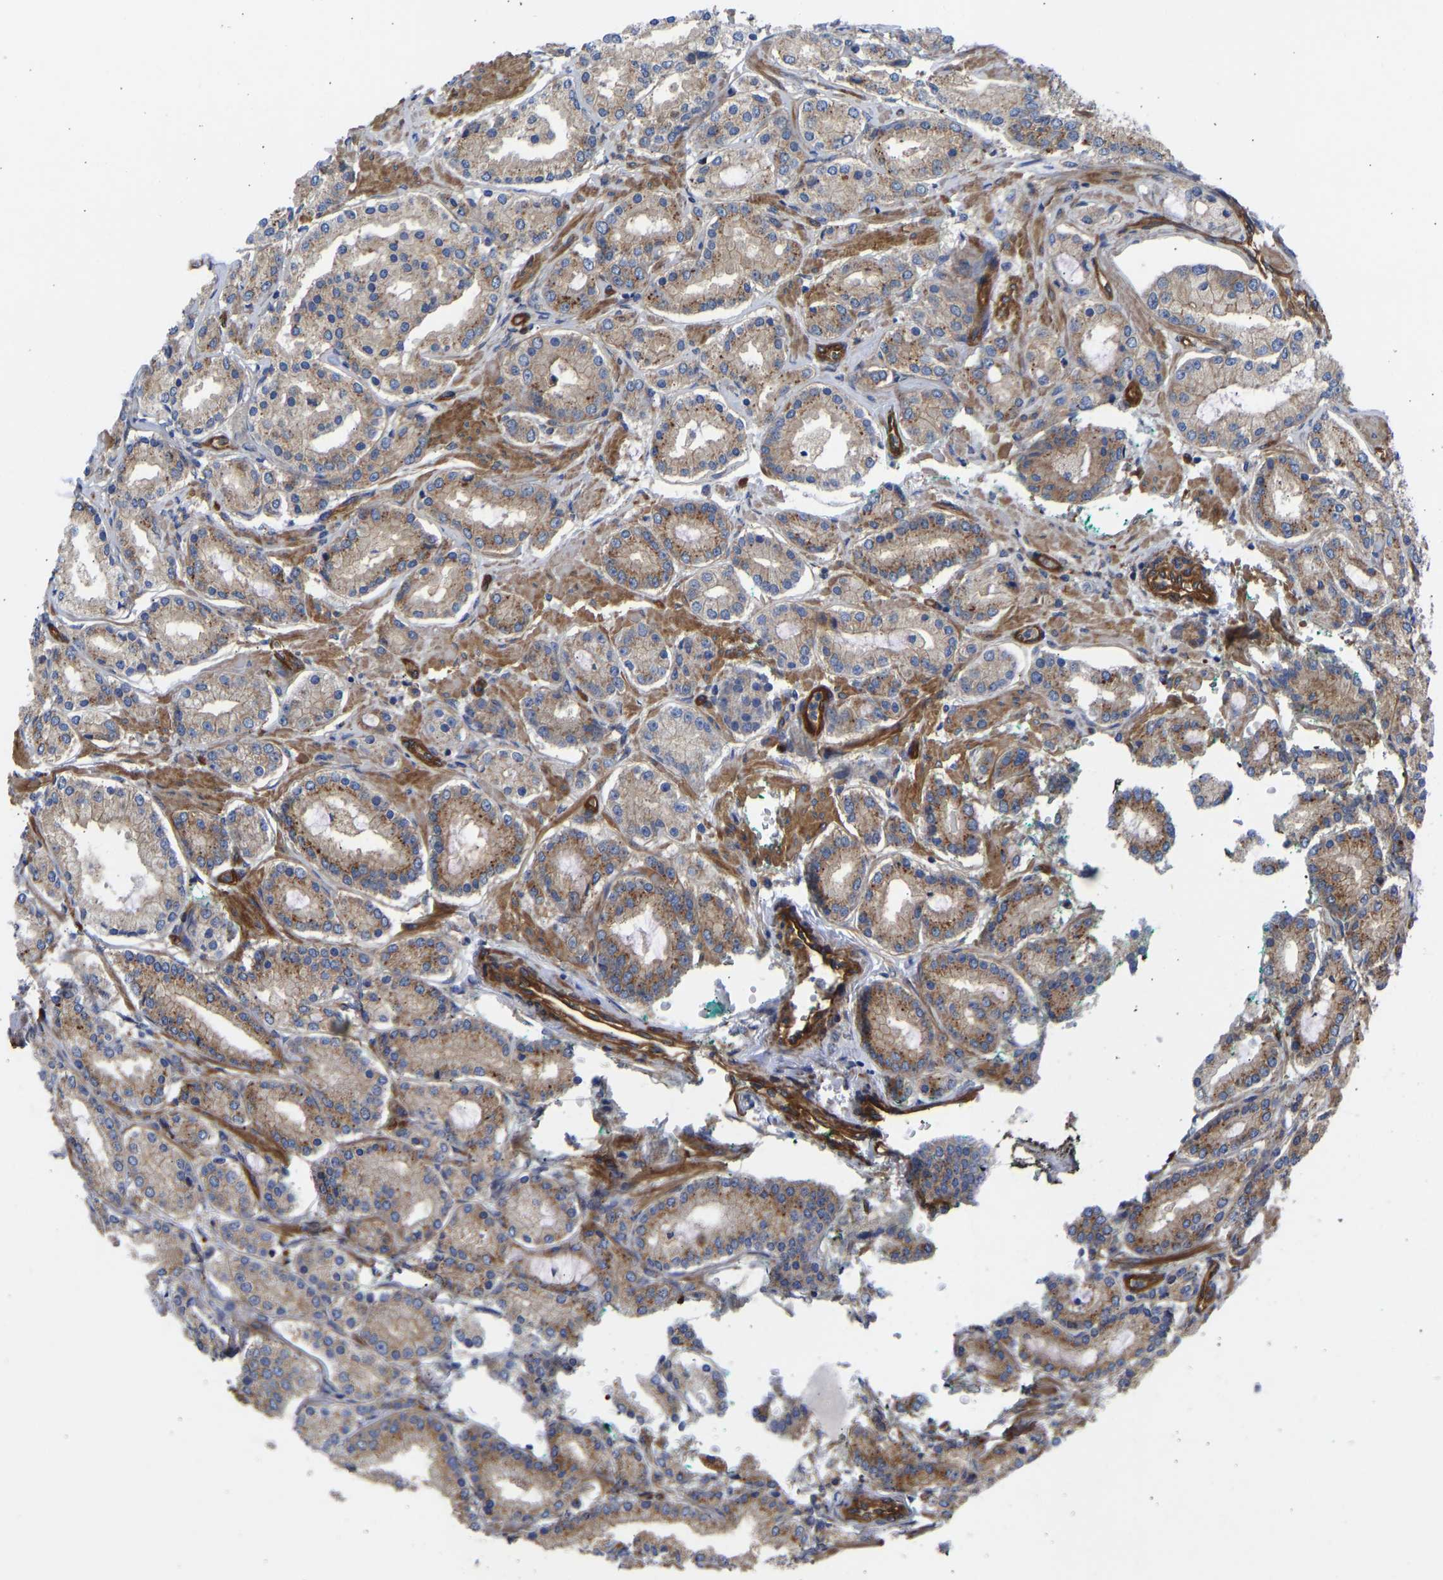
{"staining": {"intensity": "moderate", "quantity": "25%-75%", "location": "cytoplasmic/membranous"}, "tissue": "prostate cancer", "cell_type": "Tumor cells", "image_type": "cancer", "snomed": [{"axis": "morphology", "description": "Adenocarcinoma, Low grade"}, {"axis": "topography", "description": "Prostate"}], "caption": "Immunohistochemistry (DAB (3,3'-diaminobenzidine)) staining of human prostate cancer (low-grade adenocarcinoma) exhibits moderate cytoplasmic/membranous protein staining in approximately 25%-75% of tumor cells.", "gene": "MYO1C", "patient": {"sex": "male", "age": 63}}